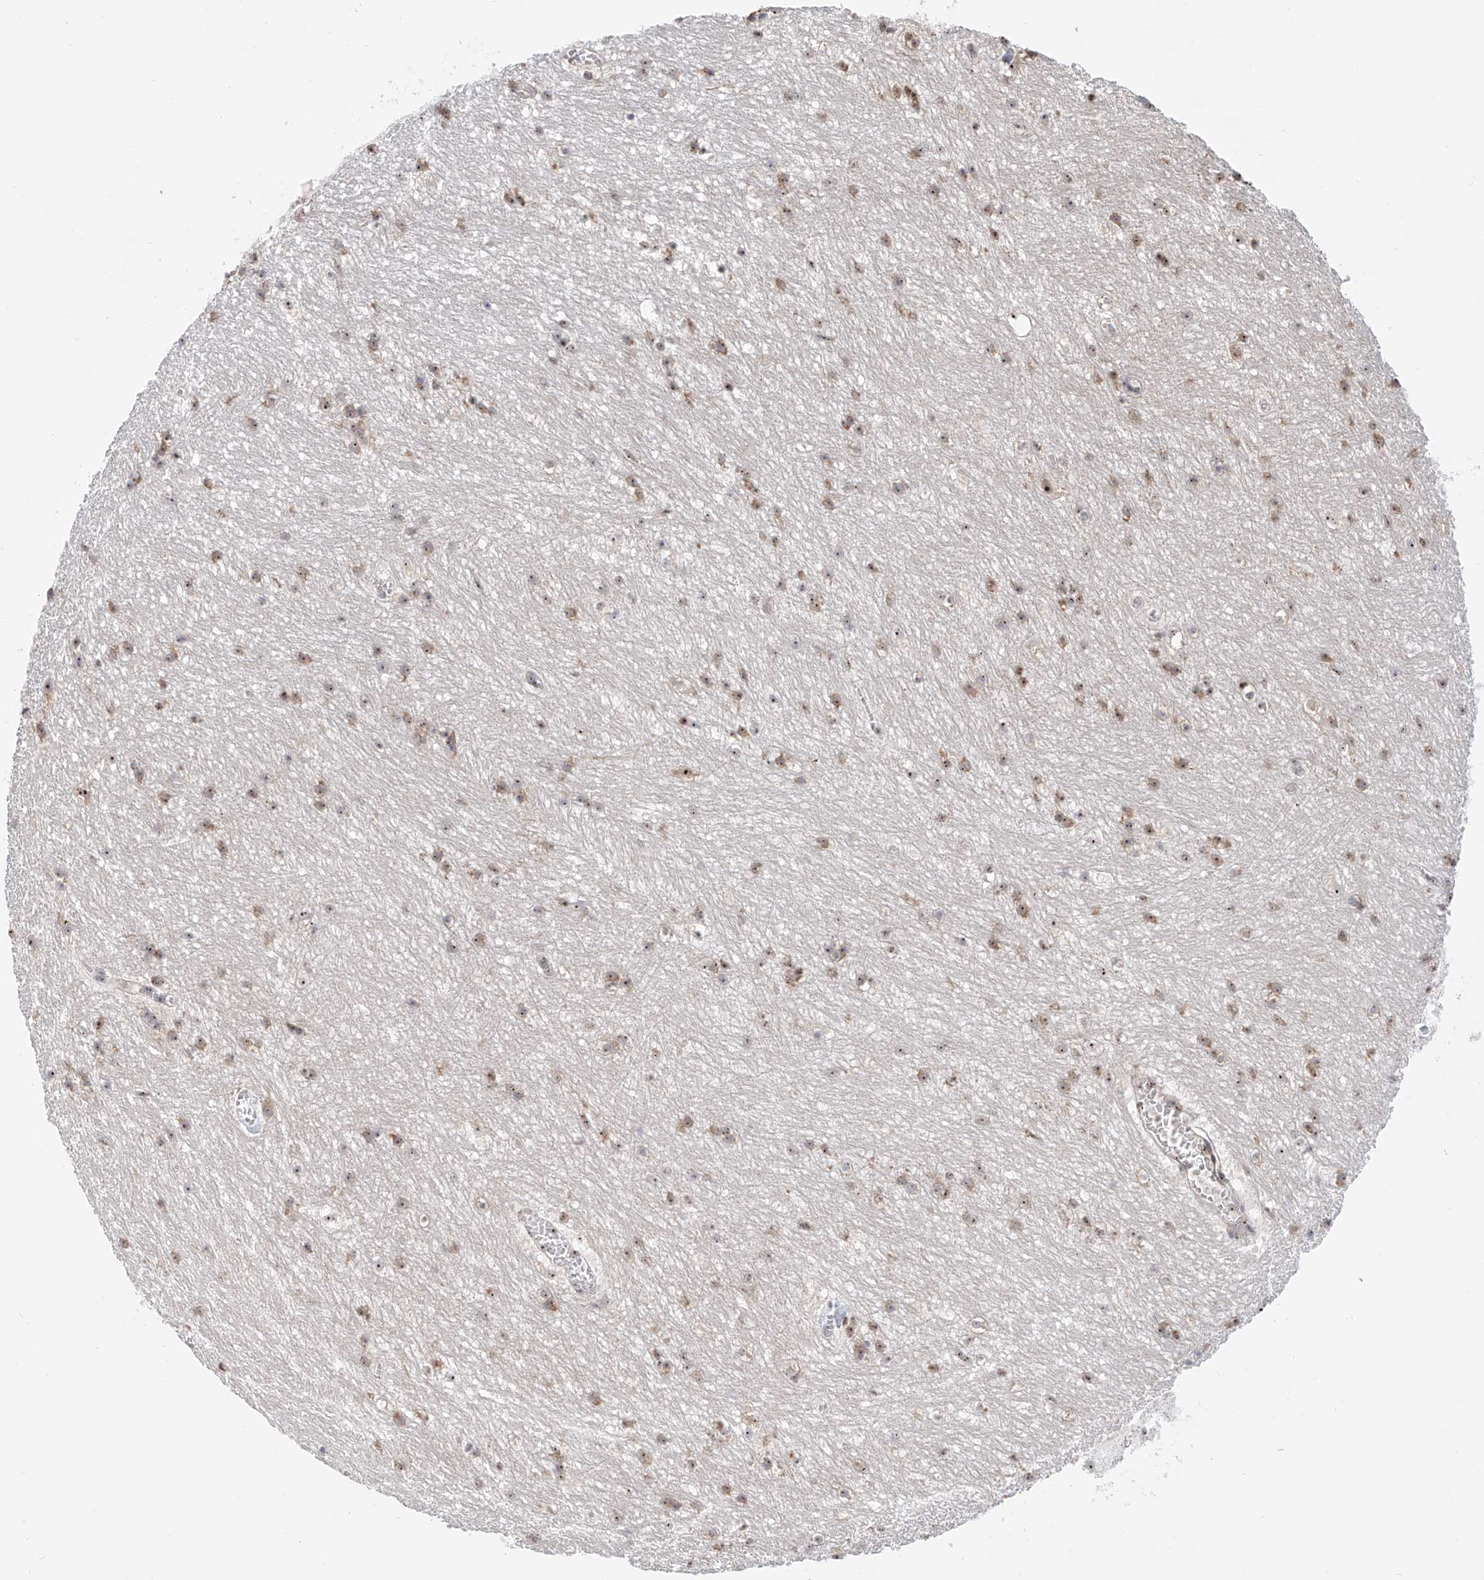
{"staining": {"intensity": "weak", "quantity": "25%-75%", "location": "cytoplasmic/membranous,nuclear"}, "tissue": "hippocampus", "cell_type": "Glial cells", "image_type": "normal", "snomed": [{"axis": "morphology", "description": "Normal tissue, NOS"}, {"axis": "topography", "description": "Hippocampus"}], "caption": "Immunohistochemical staining of unremarkable hippocampus reveals 25%-75% levels of weak cytoplasmic/membranous,nuclear protein expression in approximately 25%-75% of glial cells.", "gene": "PRUNE2", "patient": {"sex": "female", "age": 64}}